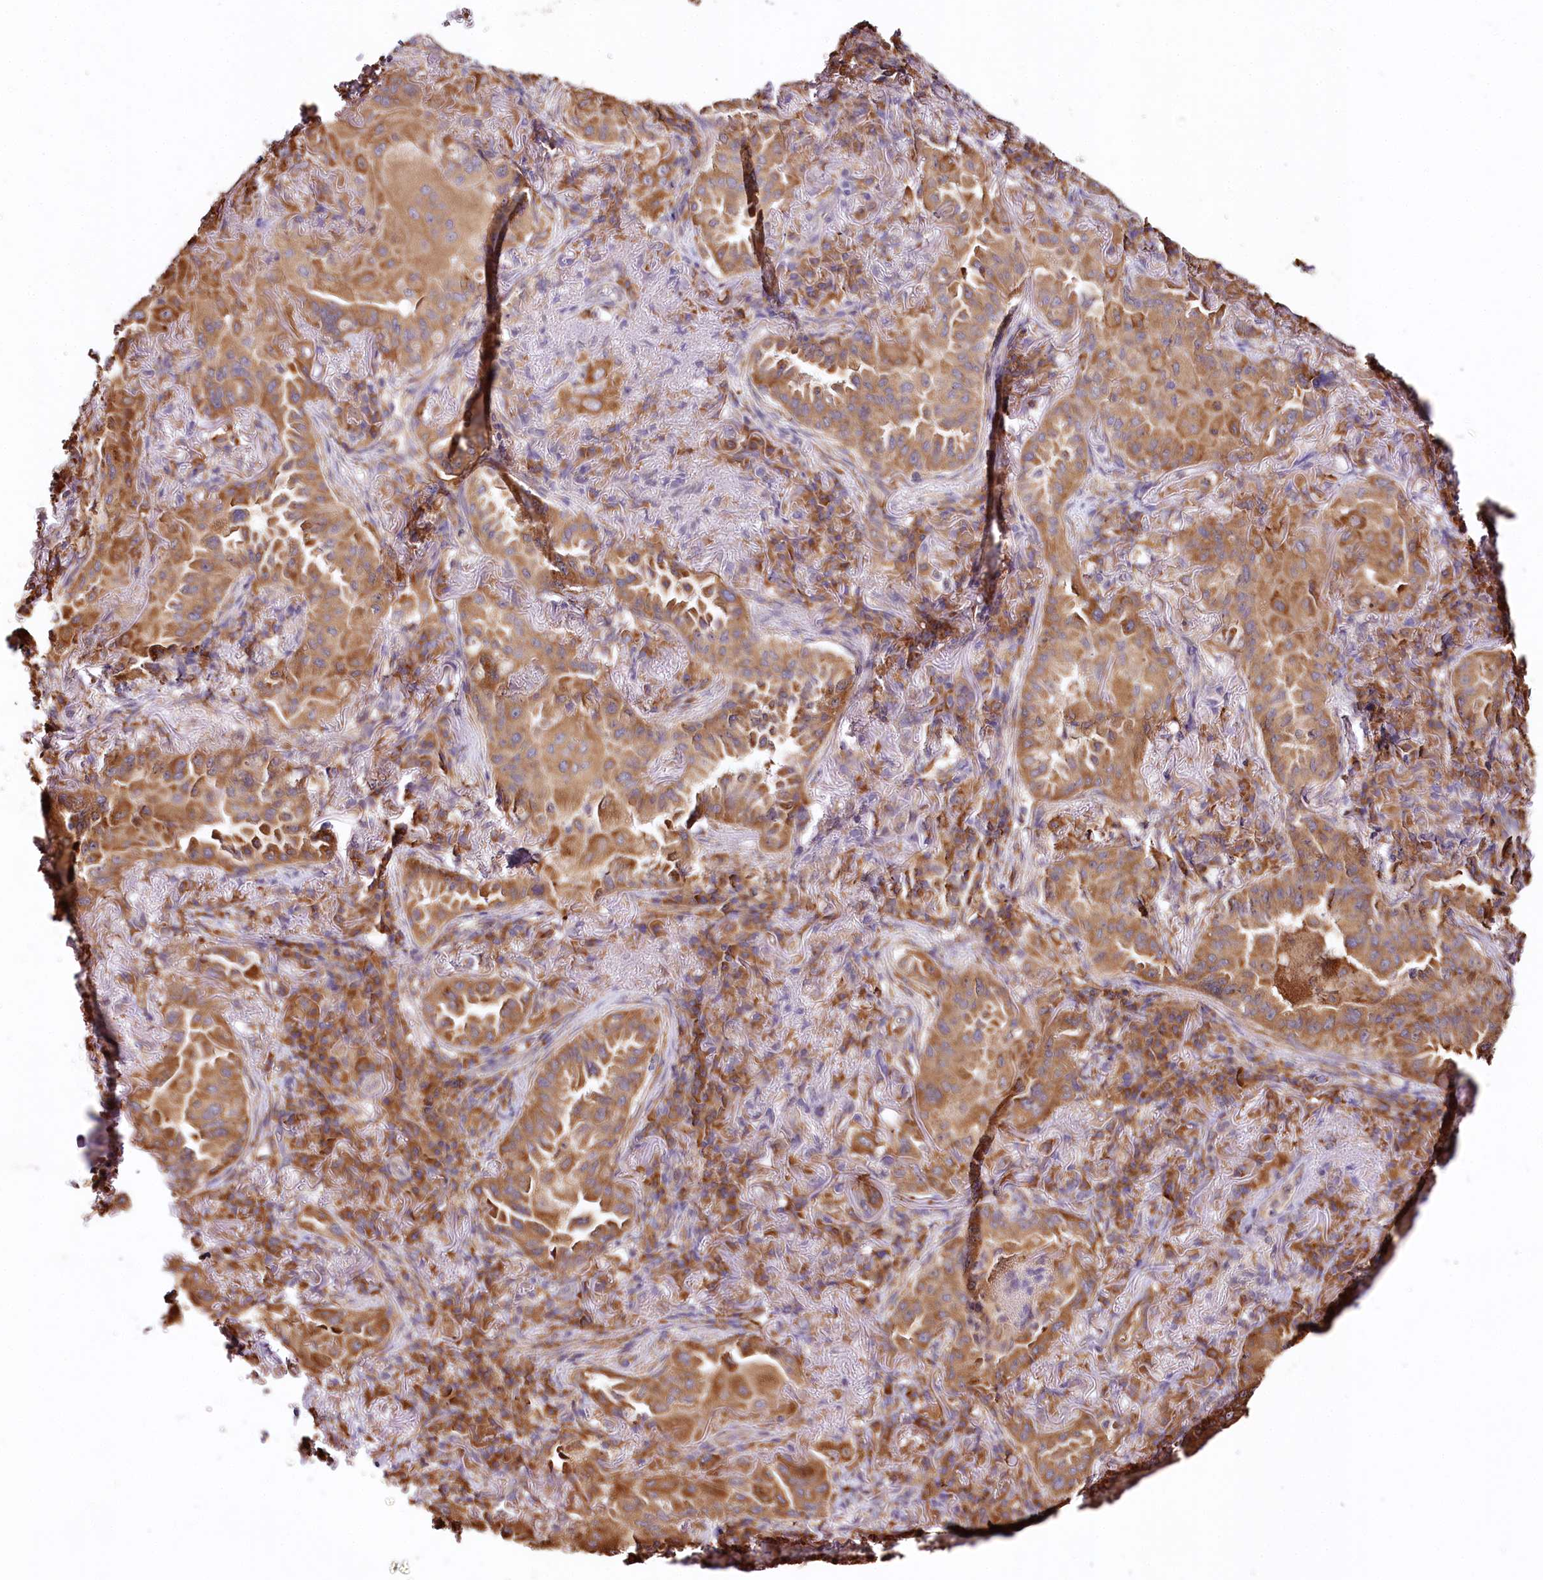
{"staining": {"intensity": "strong", "quantity": ">75%", "location": "cytoplasmic/membranous"}, "tissue": "lung cancer", "cell_type": "Tumor cells", "image_type": "cancer", "snomed": [{"axis": "morphology", "description": "Adenocarcinoma, NOS"}, {"axis": "topography", "description": "Lung"}], "caption": "This image demonstrates adenocarcinoma (lung) stained with immunohistochemistry to label a protein in brown. The cytoplasmic/membranous of tumor cells show strong positivity for the protein. Nuclei are counter-stained blue.", "gene": "VEGFA", "patient": {"sex": "female", "age": 69}}